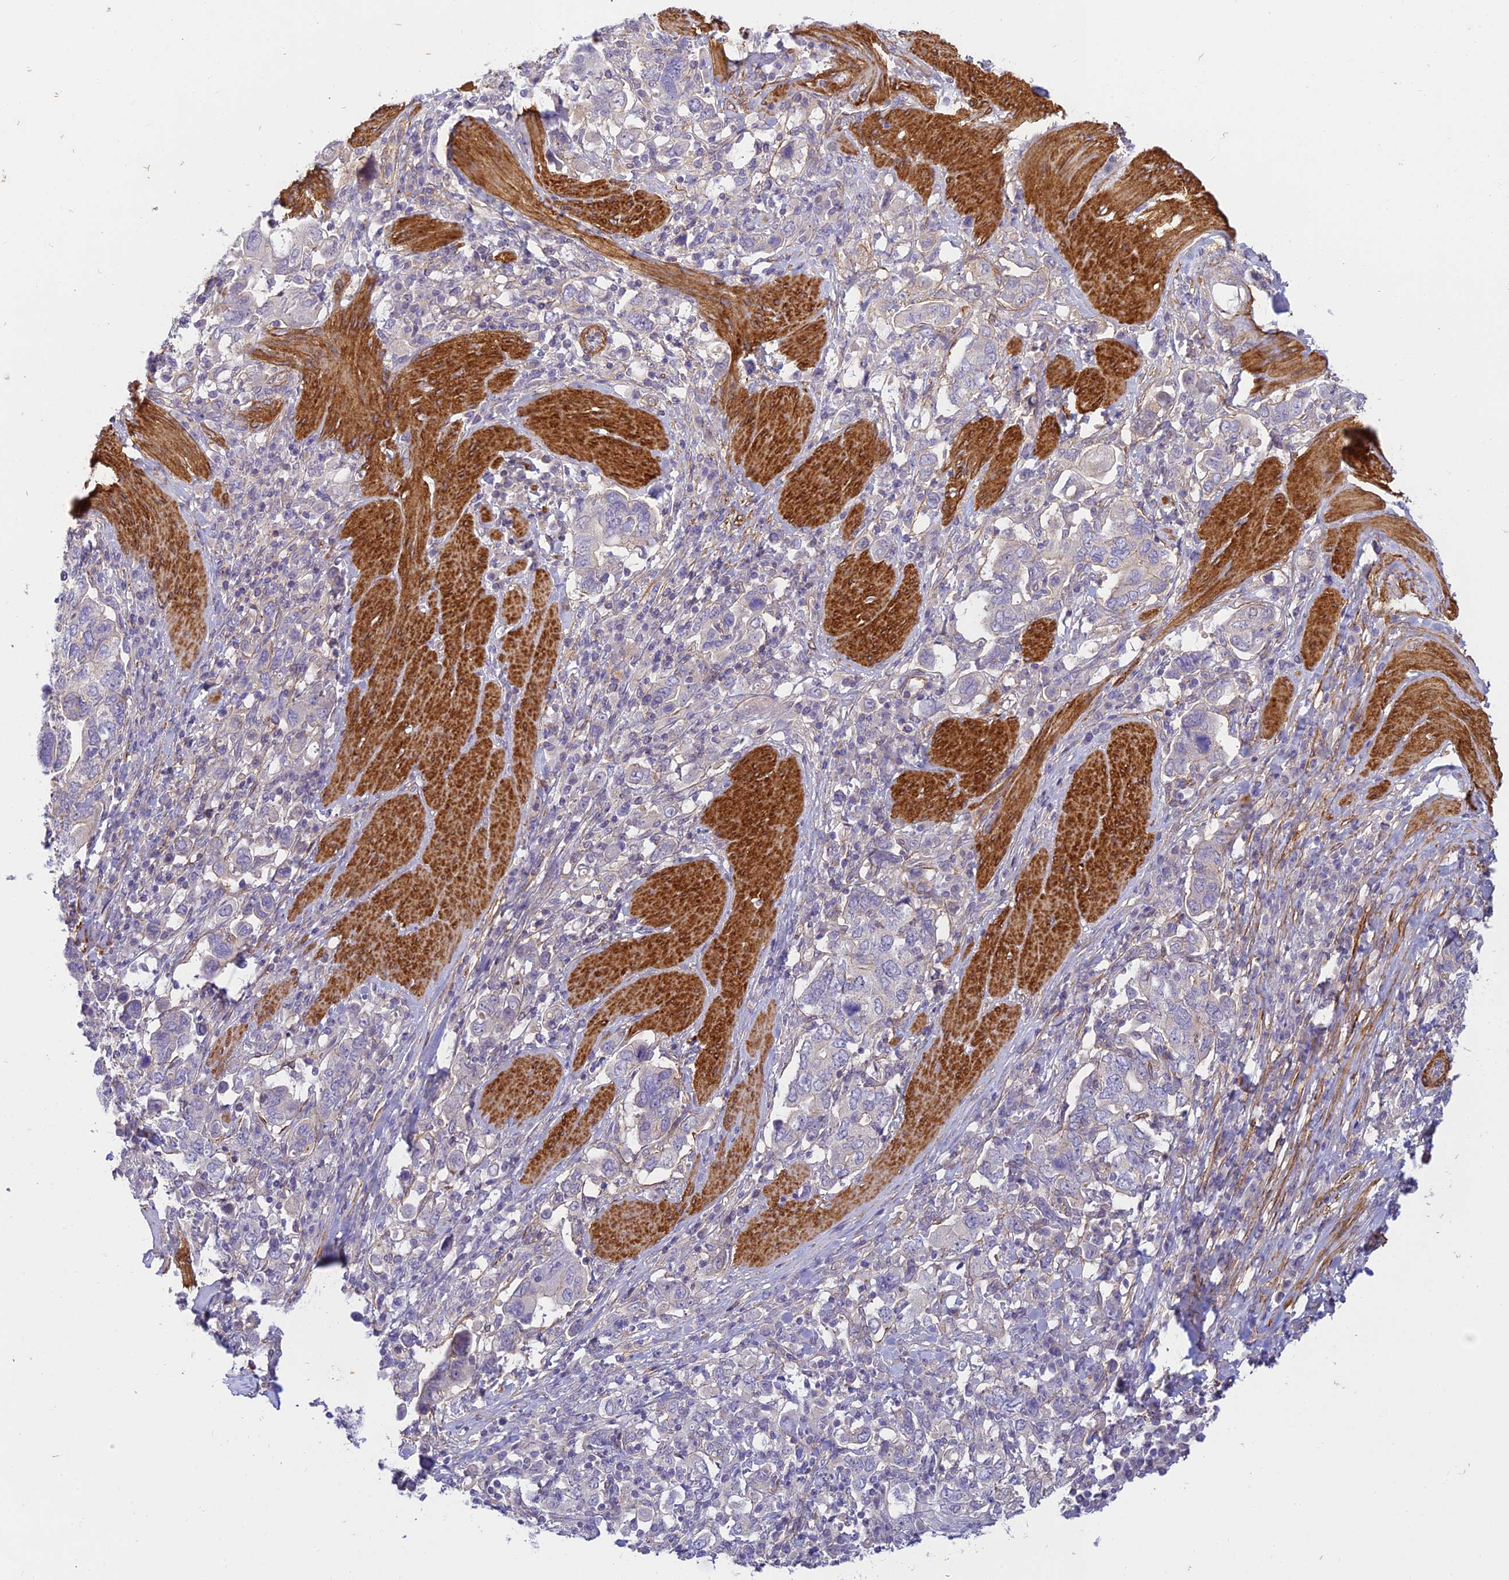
{"staining": {"intensity": "negative", "quantity": "none", "location": "none"}, "tissue": "stomach cancer", "cell_type": "Tumor cells", "image_type": "cancer", "snomed": [{"axis": "morphology", "description": "Adenocarcinoma, NOS"}, {"axis": "topography", "description": "Stomach, upper"}, {"axis": "topography", "description": "Stomach"}], "caption": "This is an immunohistochemistry micrograph of human stomach cancer (adenocarcinoma). There is no staining in tumor cells.", "gene": "FBXW4", "patient": {"sex": "male", "age": 62}}